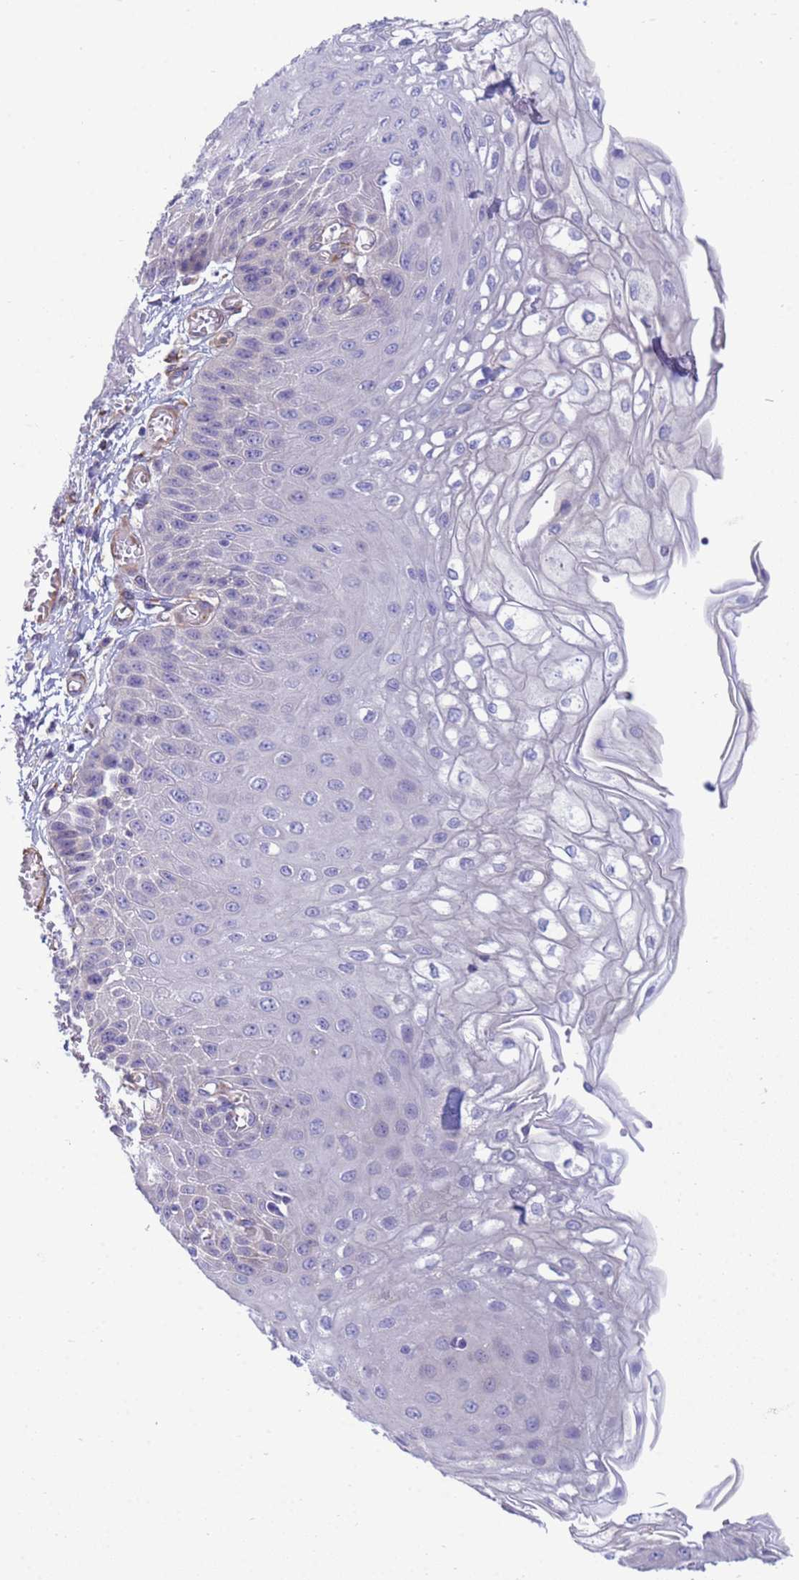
{"staining": {"intensity": "negative", "quantity": "none", "location": "none"}, "tissue": "esophagus", "cell_type": "Squamous epithelial cells", "image_type": "normal", "snomed": [{"axis": "morphology", "description": "Normal tissue, NOS"}, {"axis": "topography", "description": "Esophagus"}], "caption": "There is no significant staining in squamous epithelial cells of esophagus. The staining is performed using DAB brown chromogen with nuclei counter-stained in using hematoxylin.", "gene": "TRPC6", "patient": {"sex": "male", "age": 81}}